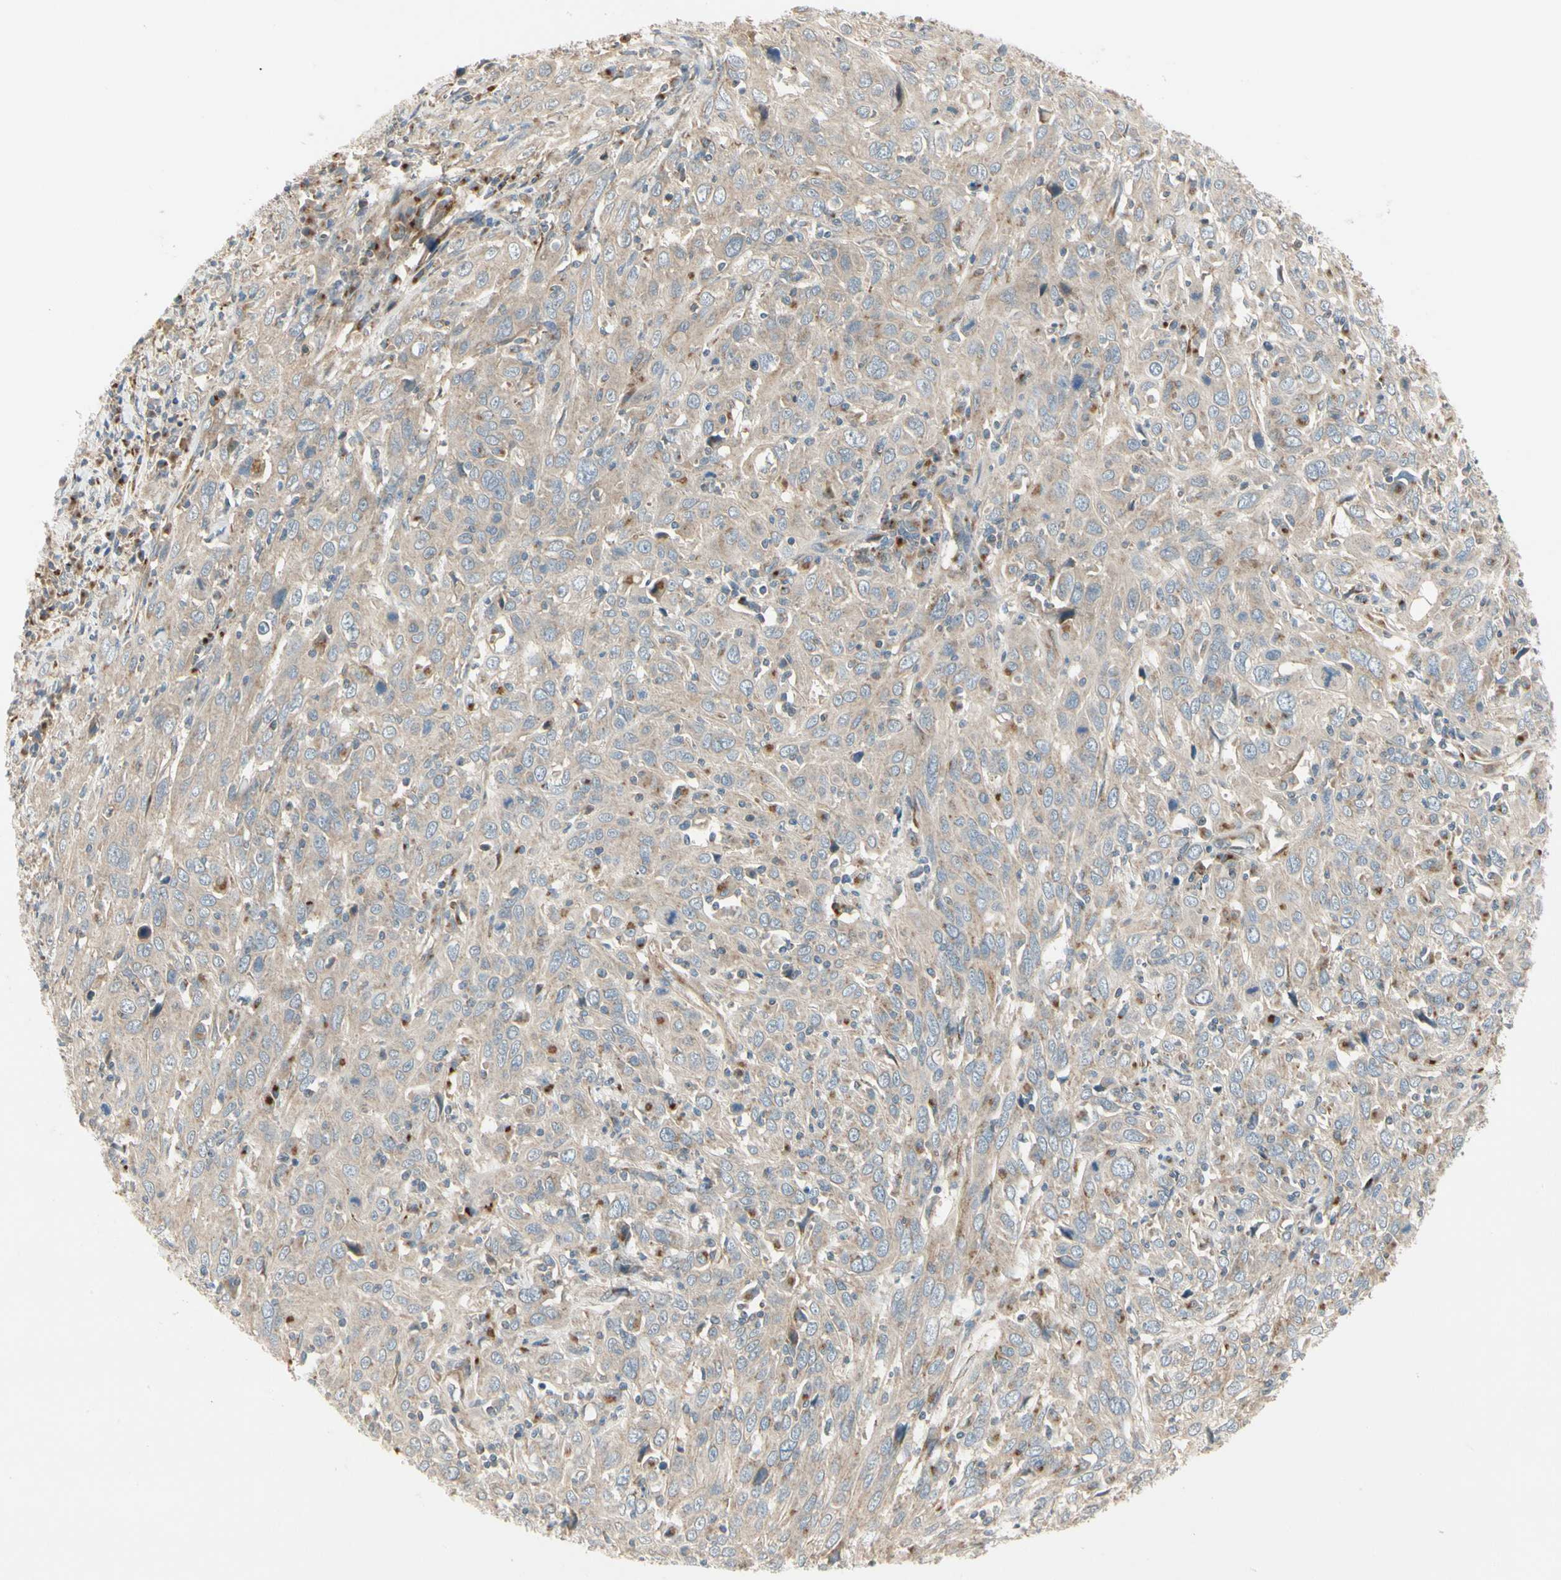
{"staining": {"intensity": "weak", "quantity": ">75%", "location": "cytoplasmic/membranous"}, "tissue": "cervical cancer", "cell_type": "Tumor cells", "image_type": "cancer", "snomed": [{"axis": "morphology", "description": "Squamous cell carcinoma, NOS"}, {"axis": "topography", "description": "Cervix"}], "caption": "Human cervical cancer (squamous cell carcinoma) stained for a protein (brown) displays weak cytoplasmic/membranous positive positivity in approximately >75% of tumor cells.", "gene": "ABCA3", "patient": {"sex": "female", "age": 46}}